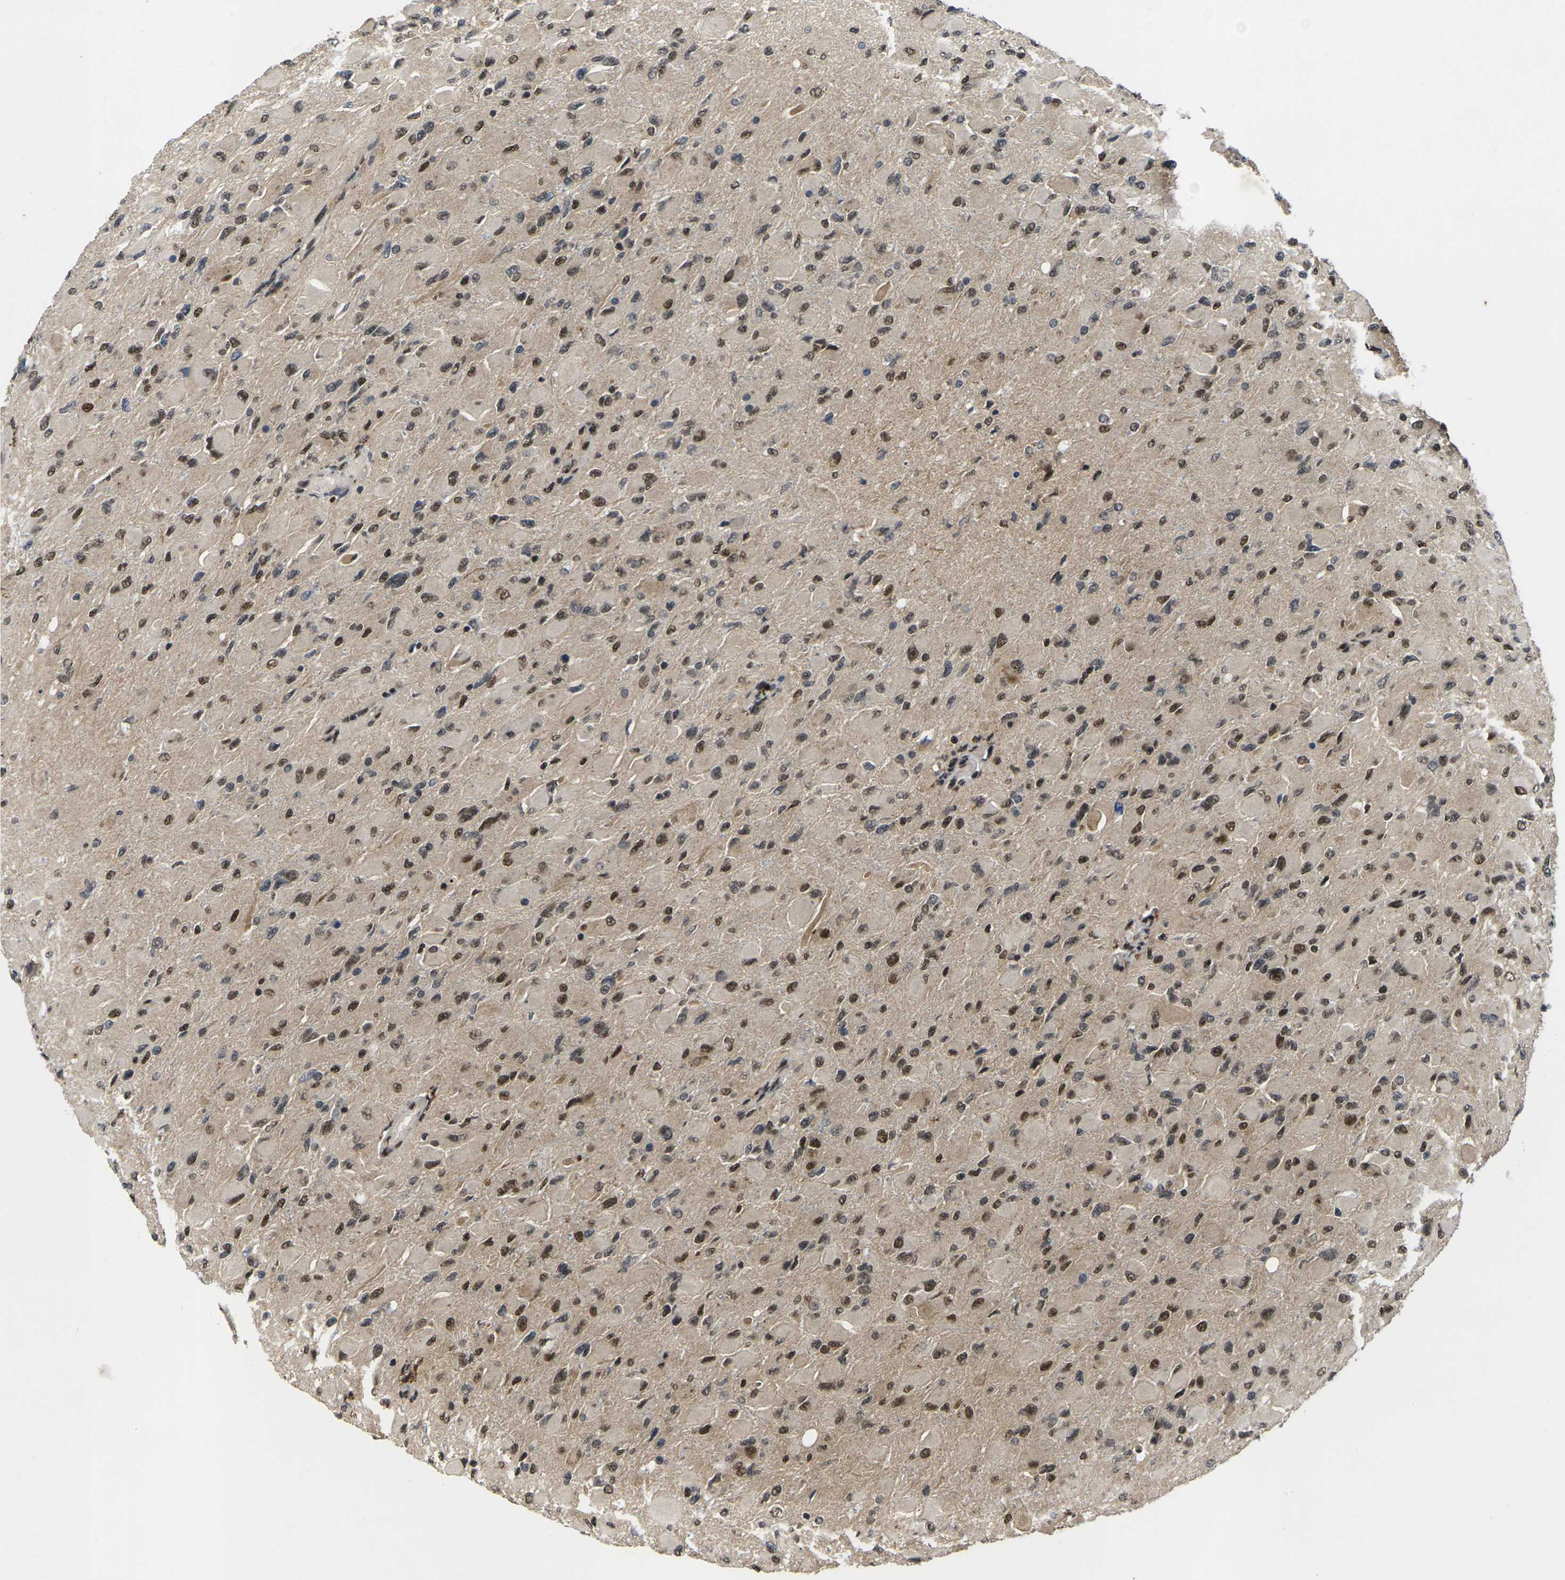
{"staining": {"intensity": "moderate", "quantity": ">75%", "location": "nuclear"}, "tissue": "glioma", "cell_type": "Tumor cells", "image_type": "cancer", "snomed": [{"axis": "morphology", "description": "Glioma, malignant, High grade"}, {"axis": "topography", "description": "Cerebral cortex"}], "caption": "Glioma stained for a protein shows moderate nuclear positivity in tumor cells.", "gene": "GTF2E1", "patient": {"sex": "female", "age": 36}}